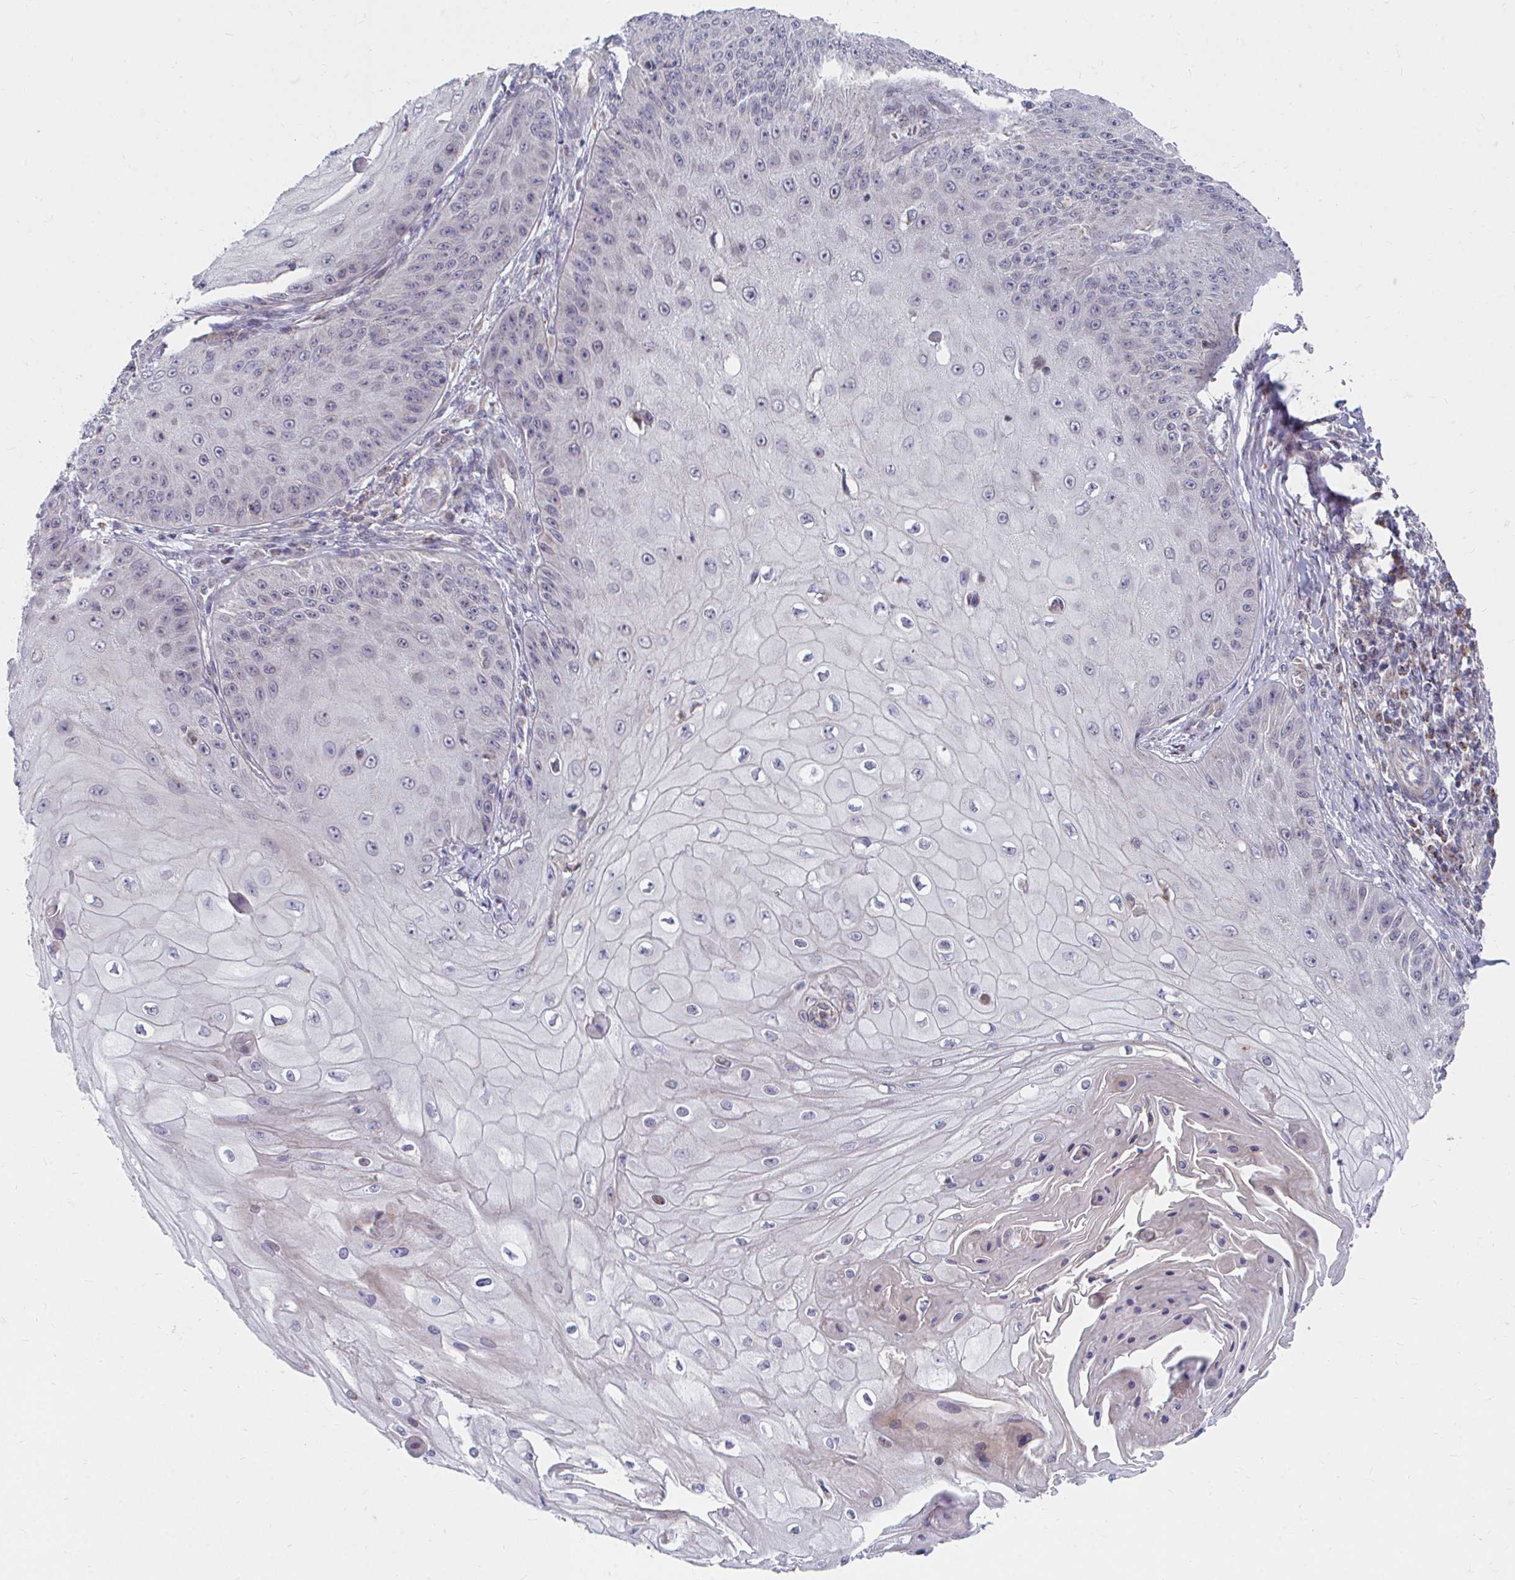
{"staining": {"intensity": "negative", "quantity": "none", "location": "none"}, "tissue": "skin cancer", "cell_type": "Tumor cells", "image_type": "cancer", "snomed": [{"axis": "morphology", "description": "Squamous cell carcinoma, NOS"}, {"axis": "topography", "description": "Skin"}], "caption": "Tumor cells are negative for brown protein staining in squamous cell carcinoma (skin).", "gene": "PEX3", "patient": {"sex": "male", "age": 70}}